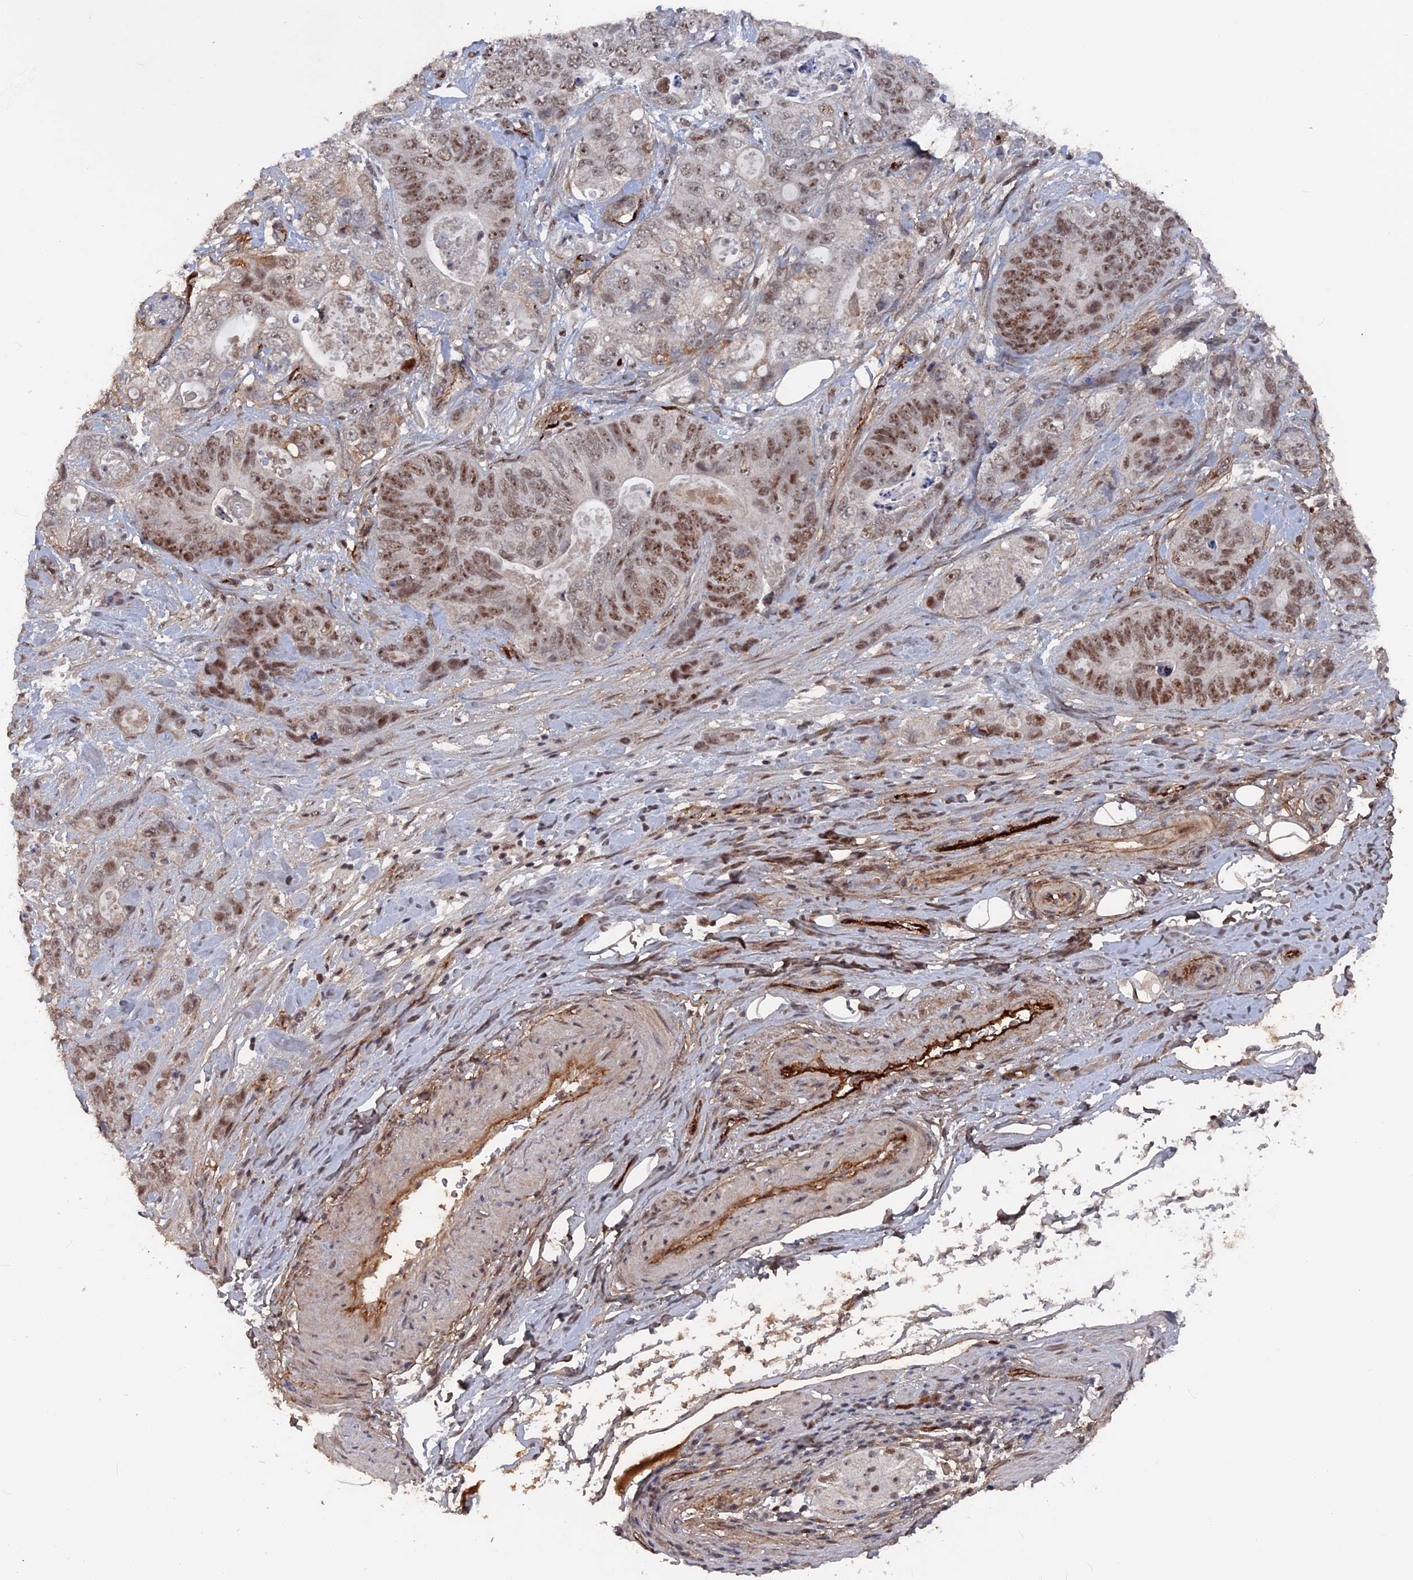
{"staining": {"intensity": "moderate", "quantity": "25%-75%", "location": "nuclear"}, "tissue": "stomach cancer", "cell_type": "Tumor cells", "image_type": "cancer", "snomed": [{"axis": "morphology", "description": "Normal tissue, NOS"}, {"axis": "morphology", "description": "Adenocarcinoma, NOS"}, {"axis": "topography", "description": "Stomach"}], "caption": "An immunohistochemistry (IHC) image of neoplastic tissue is shown. Protein staining in brown shows moderate nuclear positivity in stomach adenocarcinoma within tumor cells.", "gene": "SH3D21", "patient": {"sex": "female", "age": 89}}